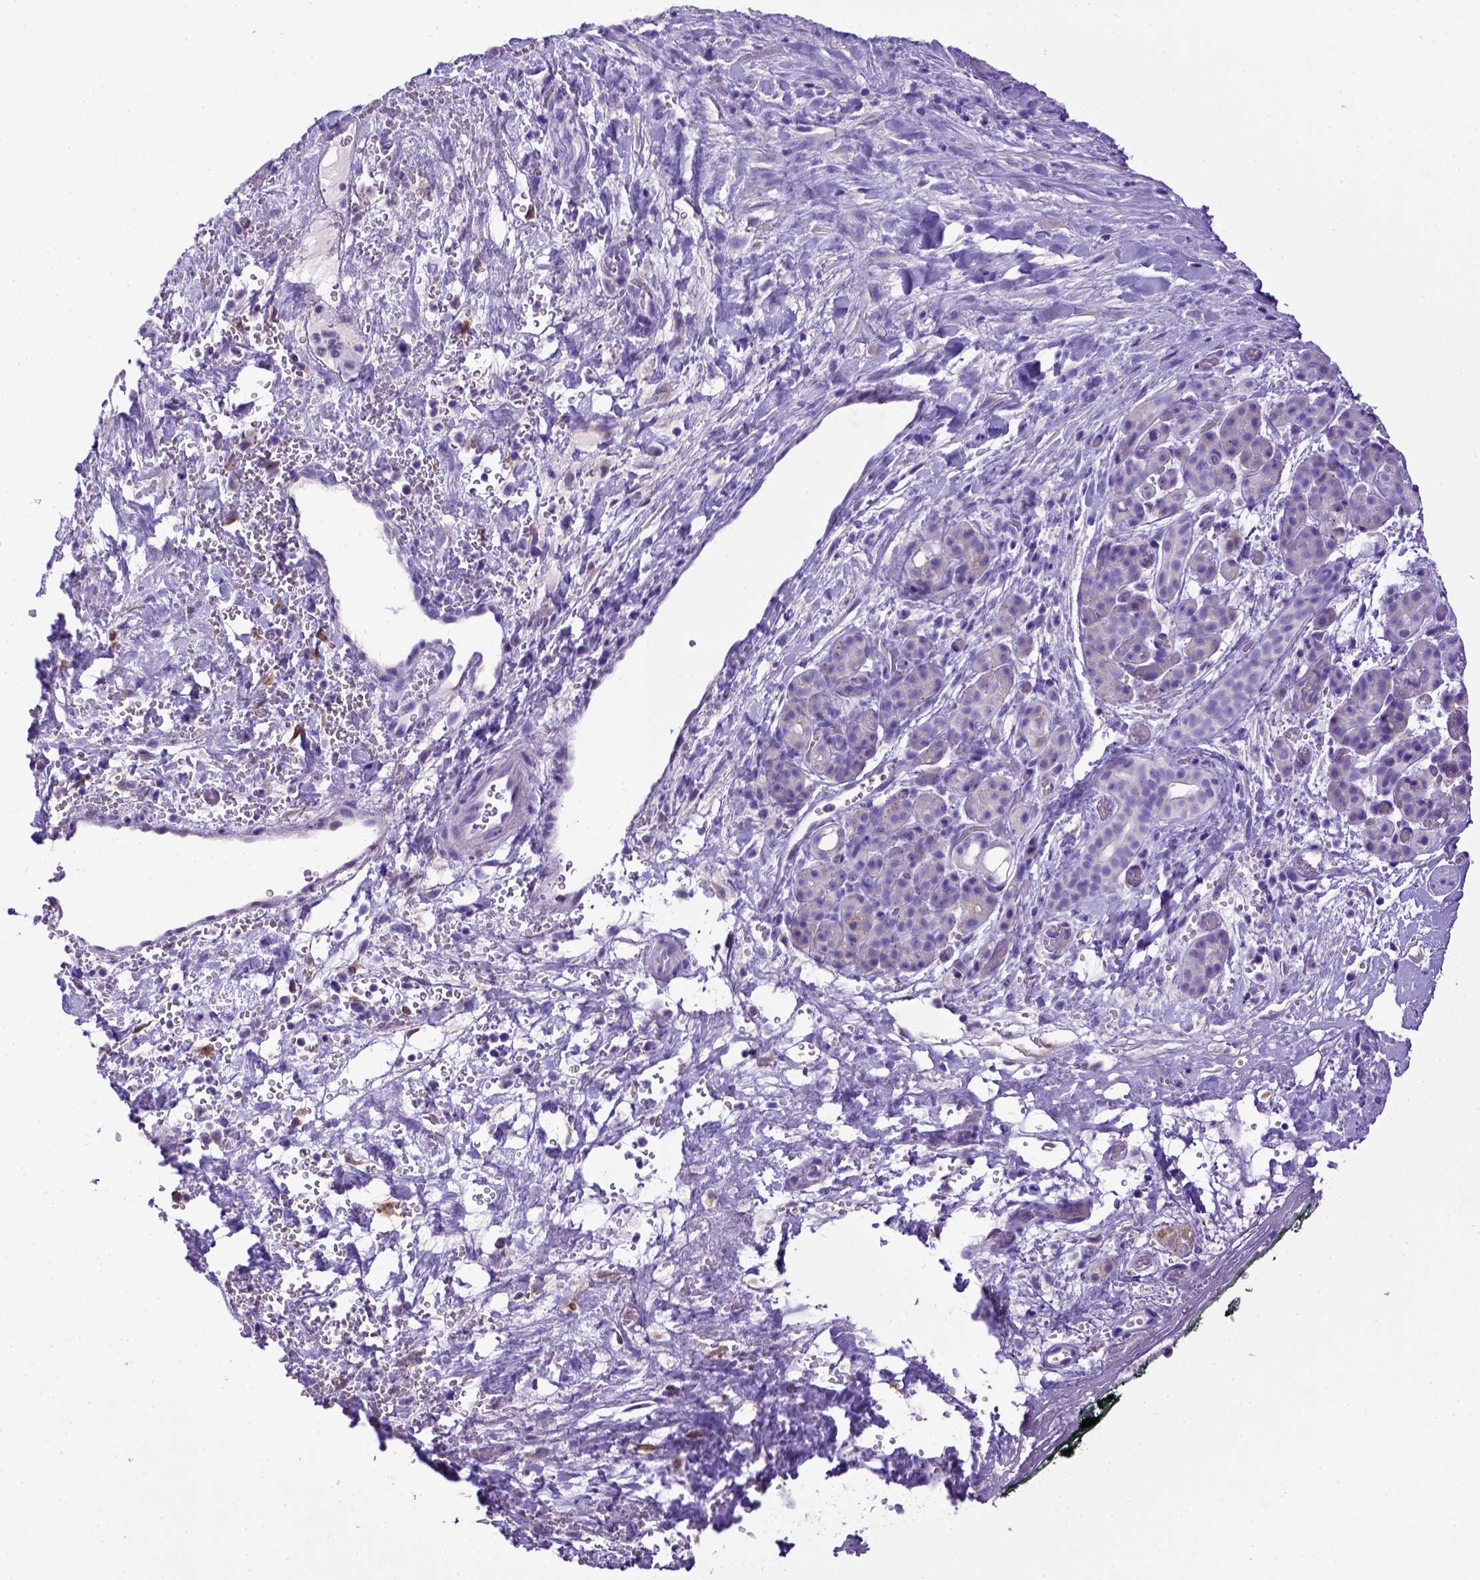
{"staining": {"intensity": "negative", "quantity": "none", "location": "none"}, "tissue": "pancreatic cancer", "cell_type": "Tumor cells", "image_type": "cancer", "snomed": [{"axis": "morphology", "description": "Adenocarcinoma, NOS"}, {"axis": "topography", "description": "Pancreas"}], "caption": "Pancreatic adenocarcinoma was stained to show a protein in brown. There is no significant expression in tumor cells.", "gene": "PTGES", "patient": {"sex": "male", "age": 44}}